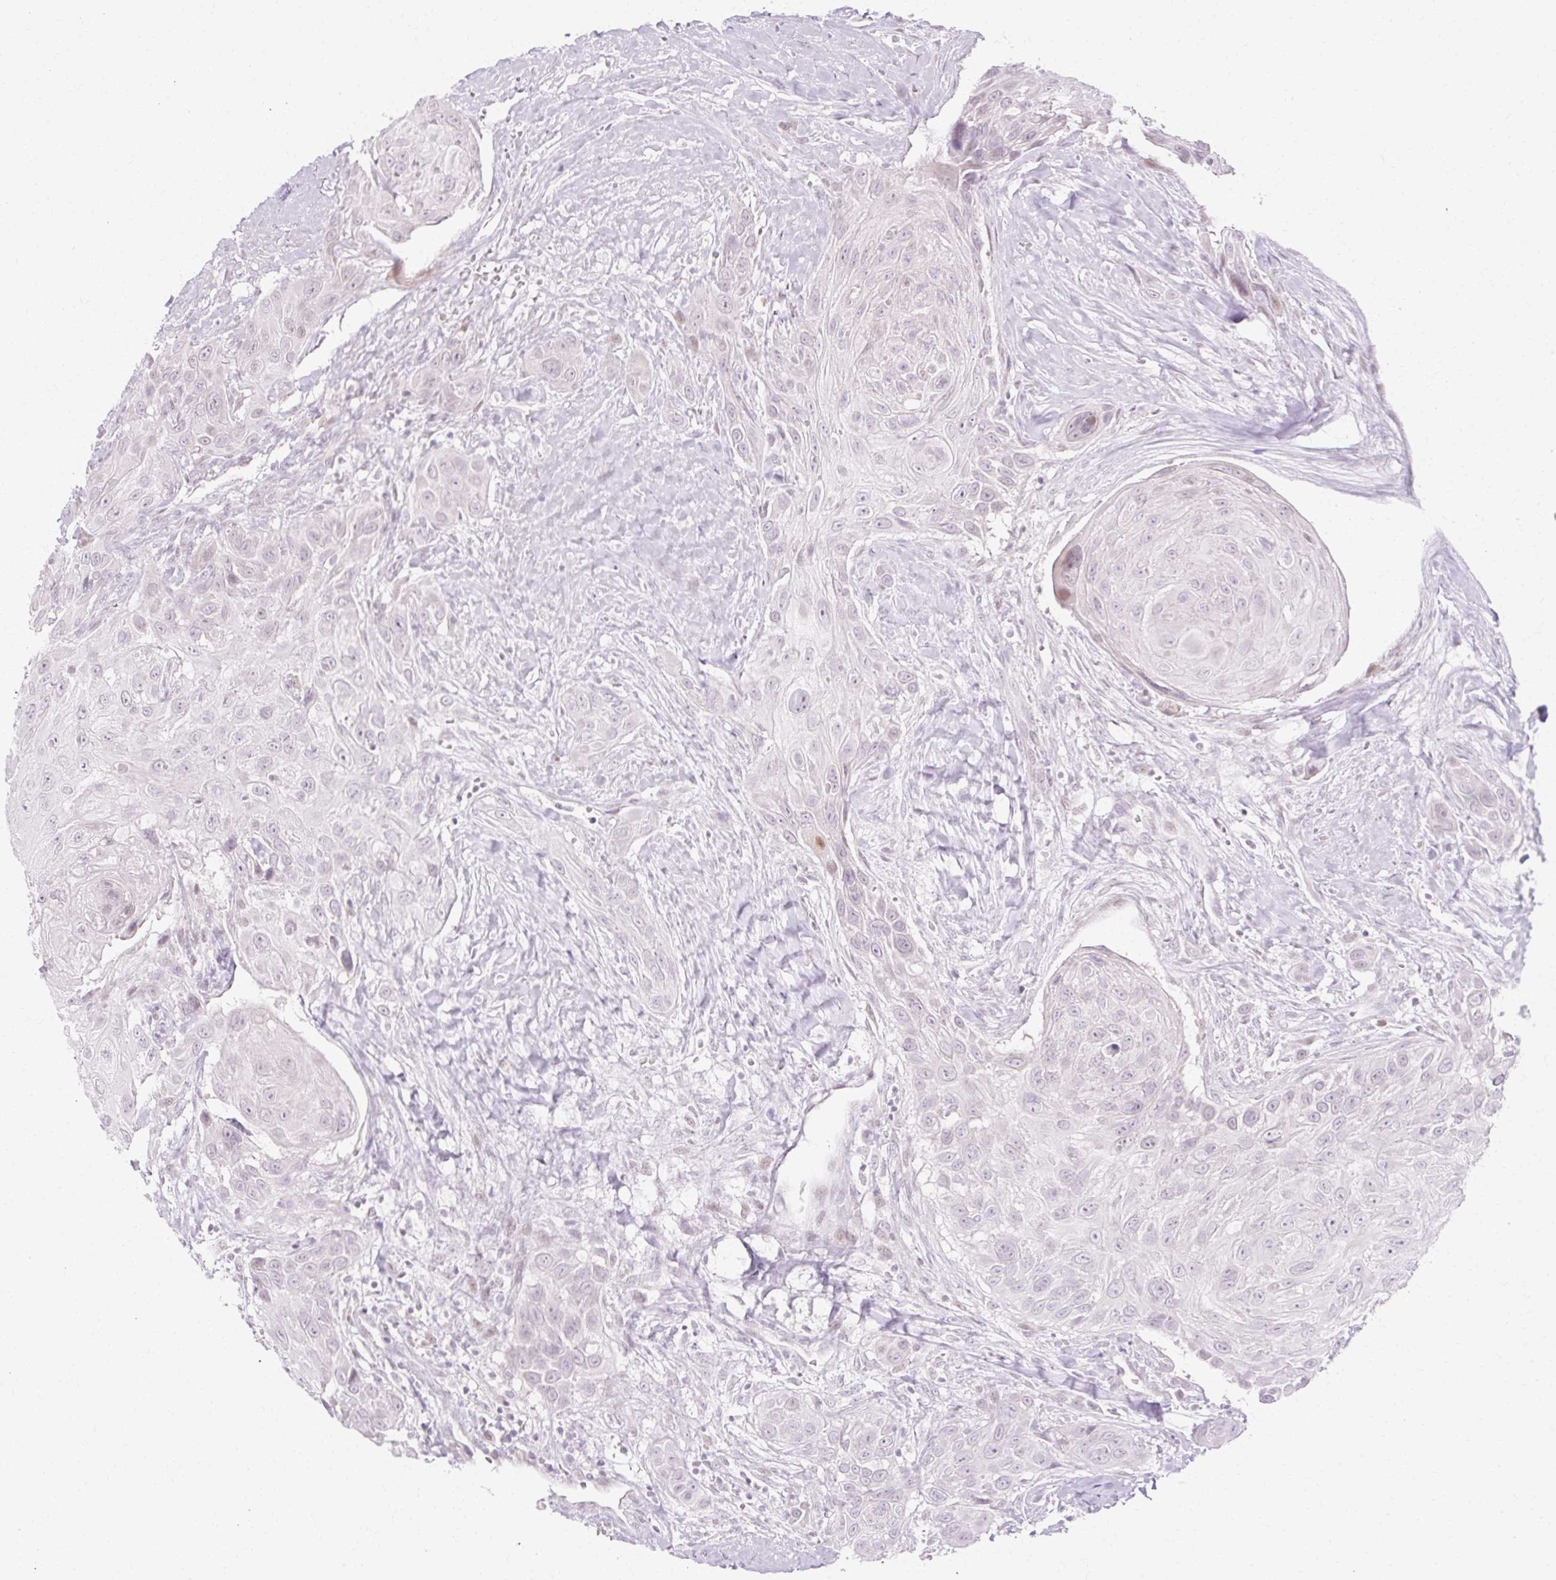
{"staining": {"intensity": "negative", "quantity": "none", "location": "none"}, "tissue": "head and neck cancer", "cell_type": "Tumor cells", "image_type": "cancer", "snomed": [{"axis": "morphology", "description": "Squamous cell carcinoma, NOS"}, {"axis": "topography", "description": "Head-Neck"}], "caption": "The image reveals no significant positivity in tumor cells of head and neck cancer (squamous cell carcinoma). Brightfield microscopy of immunohistochemistry stained with DAB (3,3'-diaminobenzidine) (brown) and hematoxylin (blue), captured at high magnification.", "gene": "C3orf49", "patient": {"sex": "male", "age": 81}}